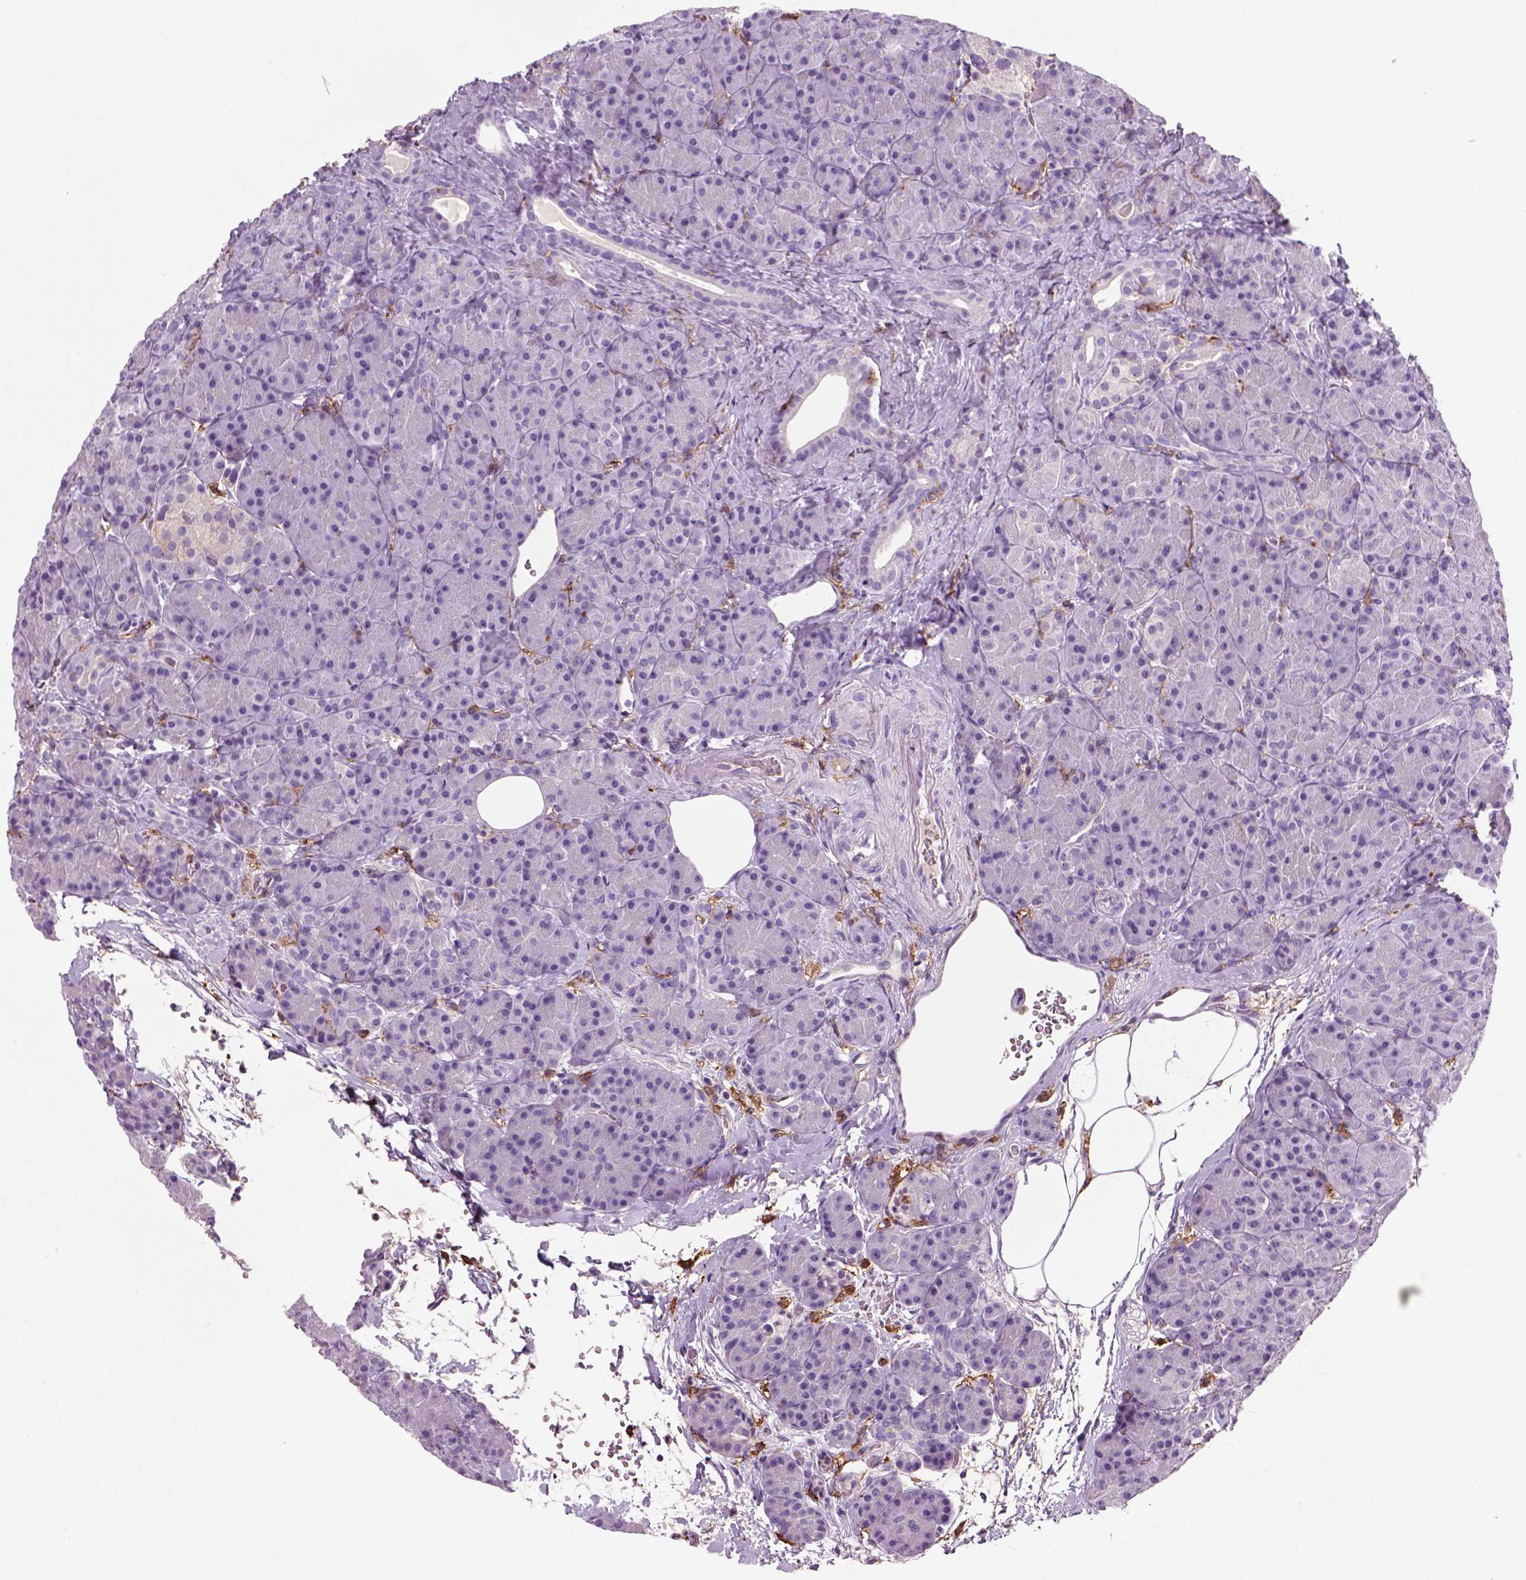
{"staining": {"intensity": "negative", "quantity": "none", "location": "none"}, "tissue": "pancreas", "cell_type": "Exocrine glandular cells", "image_type": "normal", "snomed": [{"axis": "morphology", "description": "Normal tissue, NOS"}, {"axis": "topography", "description": "Pancreas"}], "caption": "IHC image of unremarkable pancreas: human pancreas stained with DAB (3,3'-diaminobenzidine) demonstrates no significant protein expression in exocrine glandular cells. (DAB IHC with hematoxylin counter stain).", "gene": "CD14", "patient": {"sex": "male", "age": 57}}